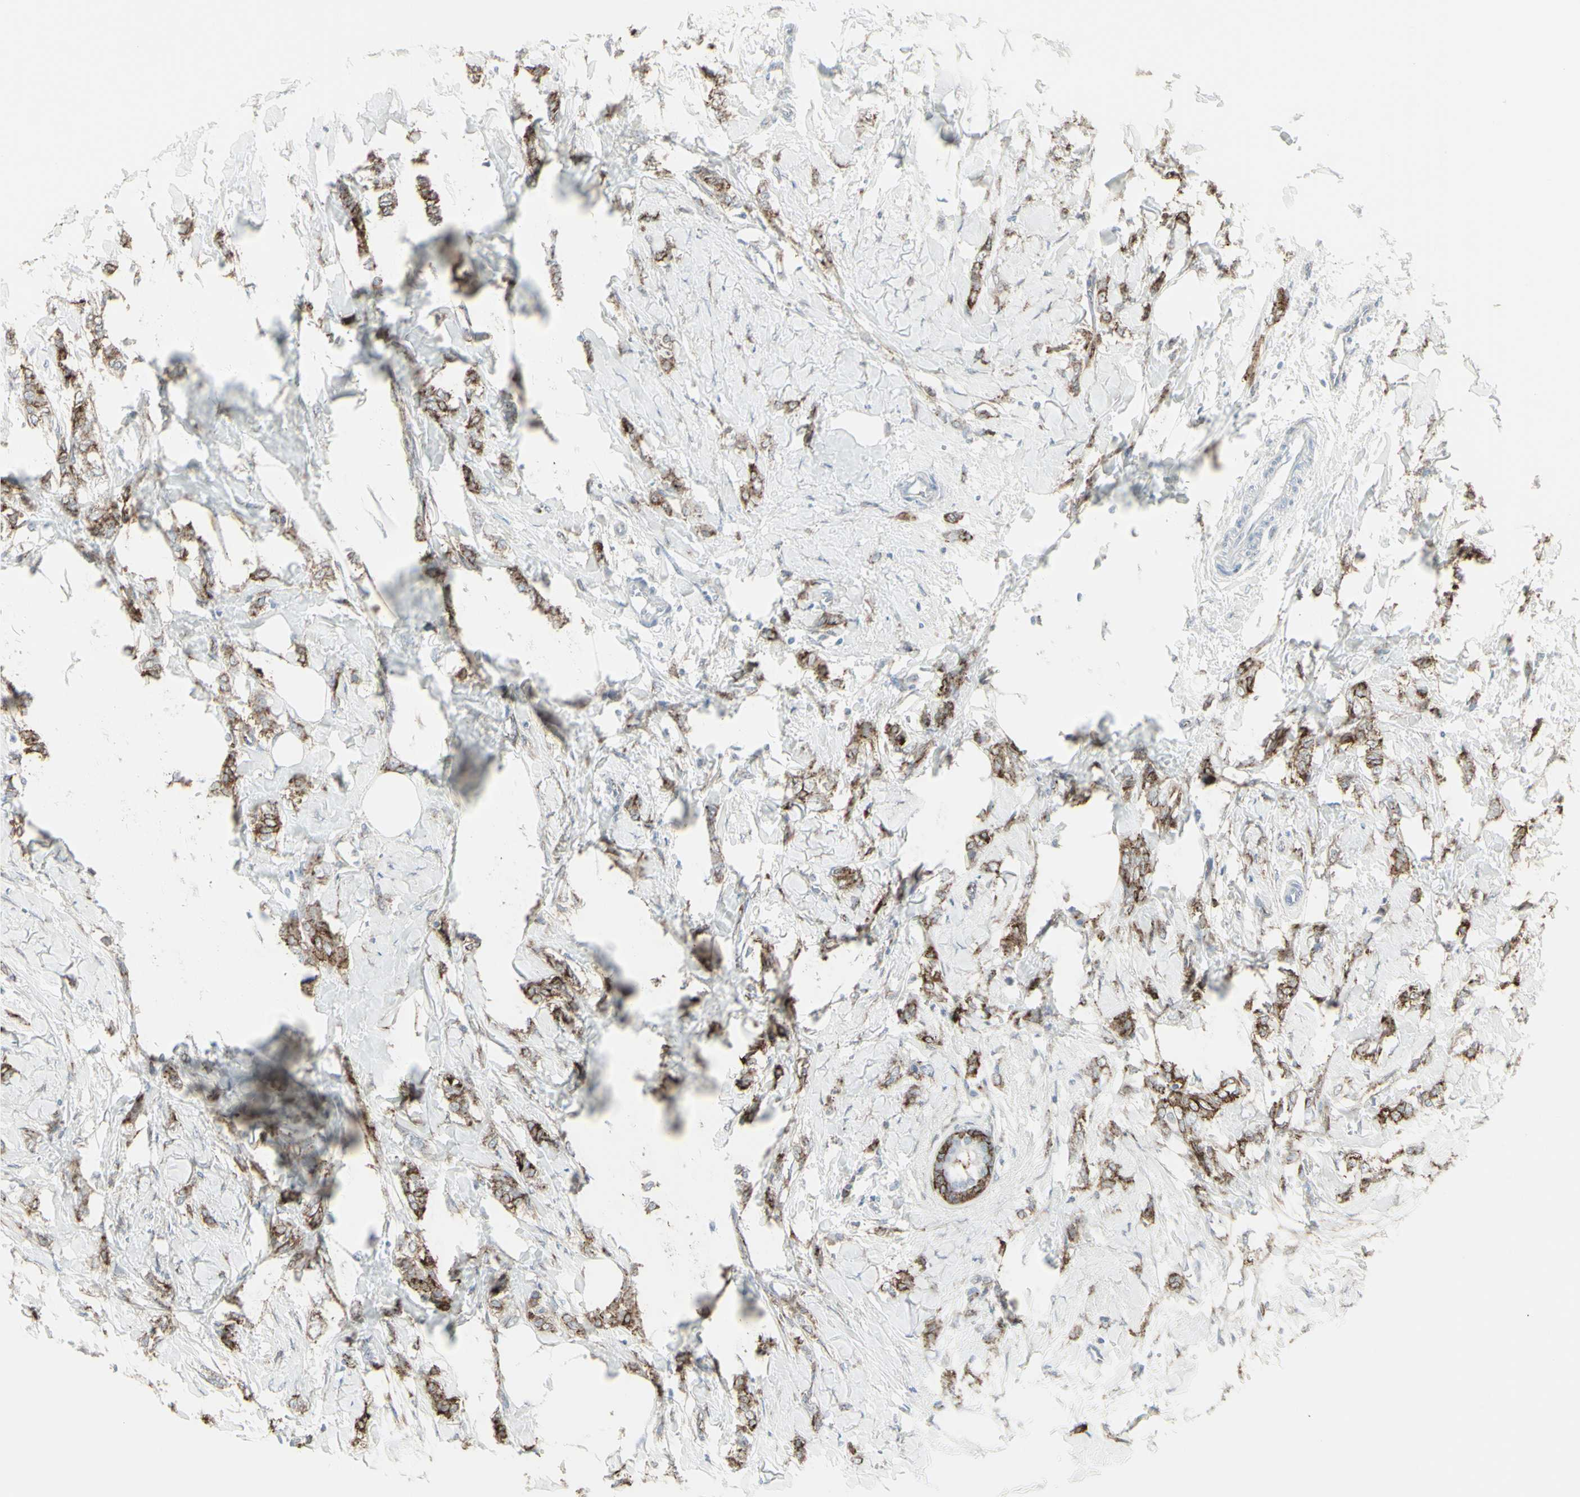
{"staining": {"intensity": "moderate", "quantity": ">75%", "location": "cytoplasmic/membranous"}, "tissue": "breast cancer", "cell_type": "Tumor cells", "image_type": "cancer", "snomed": [{"axis": "morphology", "description": "Lobular carcinoma, in situ"}, {"axis": "morphology", "description": "Lobular carcinoma"}, {"axis": "topography", "description": "Breast"}], "caption": "Immunohistochemical staining of human breast cancer displays medium levels of moderate cytoplasmic/membranous positivity in about >75% of tumor cells.", "gene": "GJA1", "patient": {"sex": "female", "age": 41}}